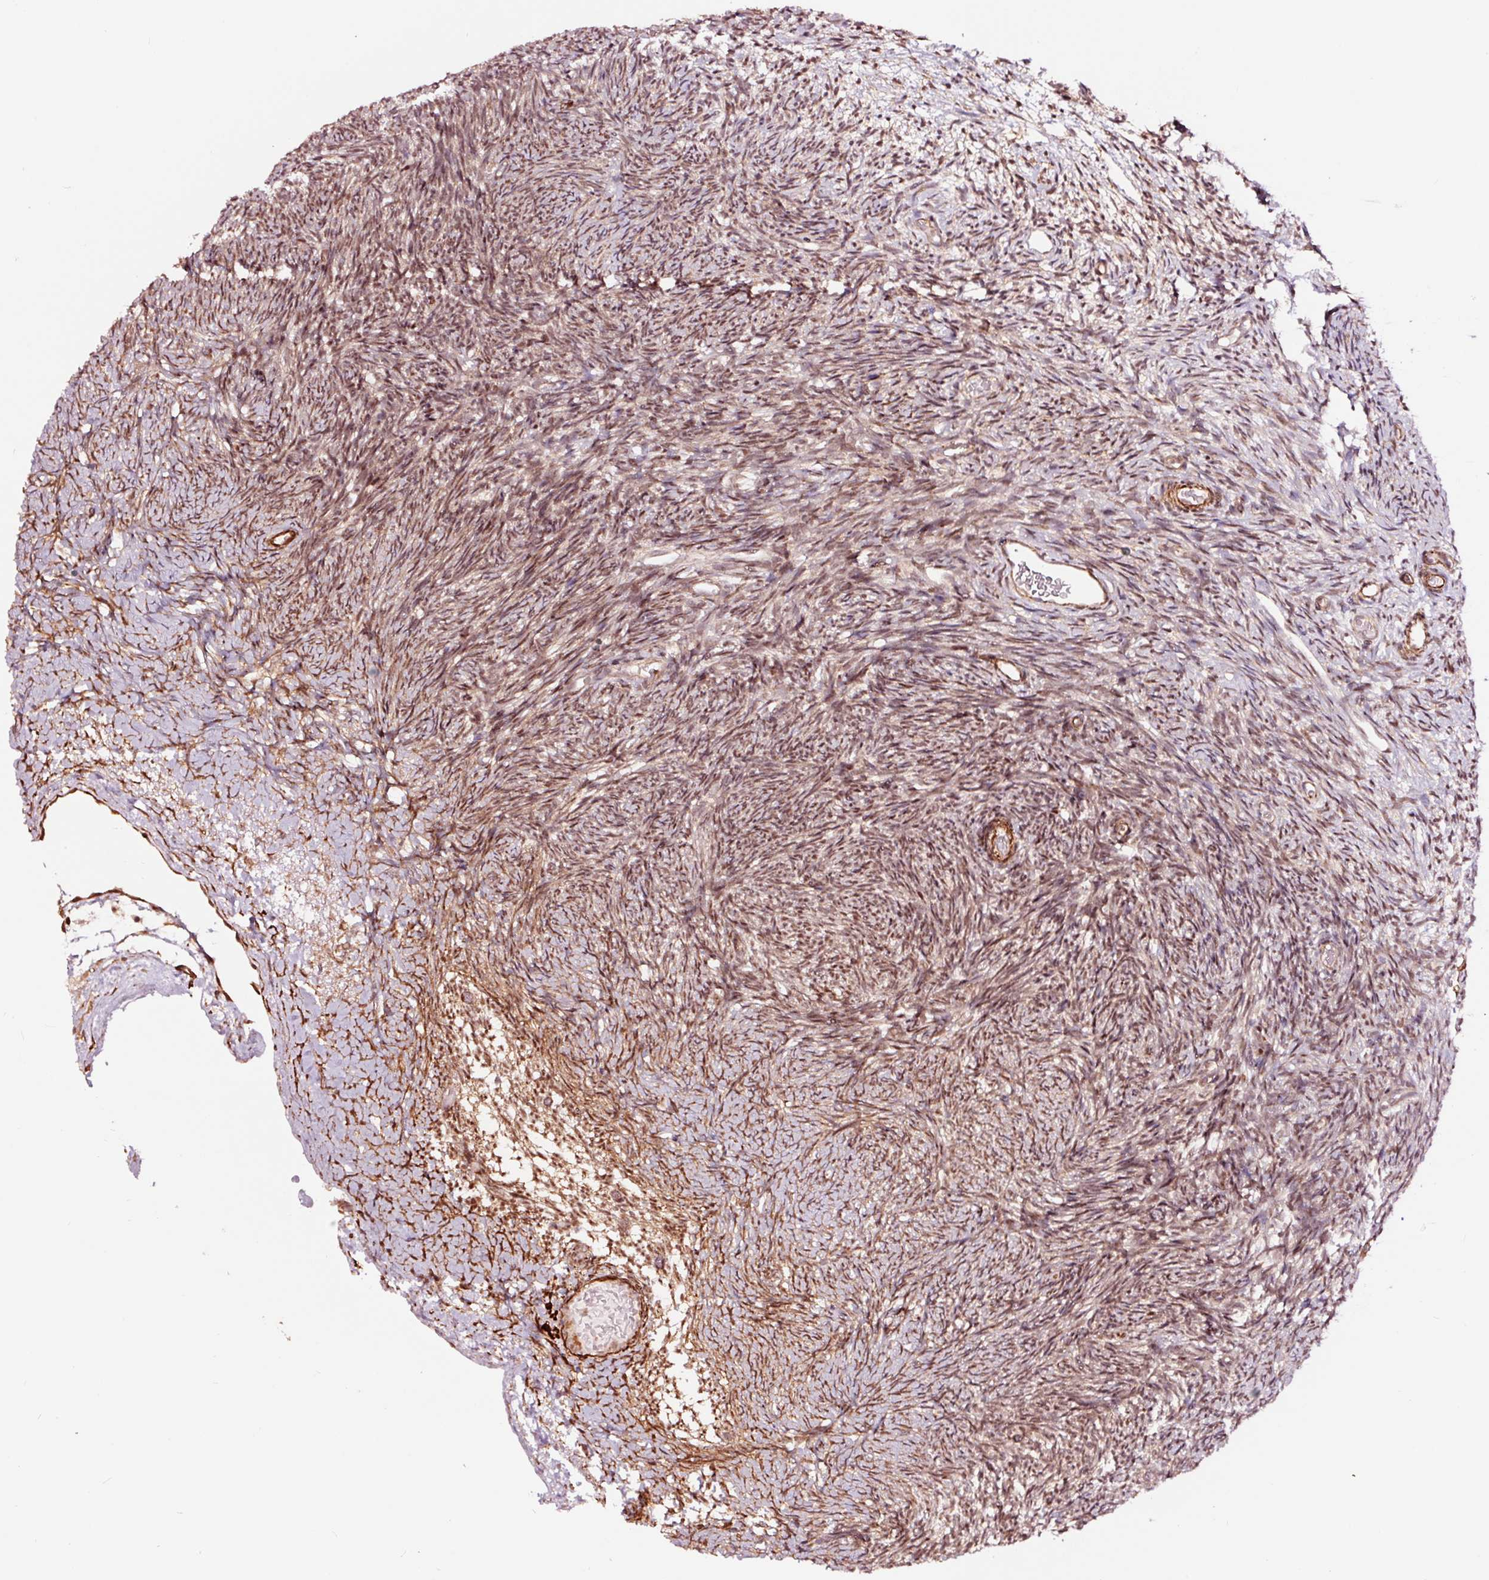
{"staining": {"intensity": "strong", "quantity": ">75%", "location": "cytoplasmic/membranous,nuclear"}, "tissue": "ovary", "cell_type": "Follicle cells", "image_type": "normal", "snomed": [{"axis": "morphology", "description": "Normal tissue, NOS"}, {"axis": "topography", "description": "Ovary"}], "caption": "Brown immunohistochemical staining in benign ovary displays strong cytoplasmic/membranous,nuclear positivity in about >75% of follicle cells. Immunohistochemistry (ihc) stains the protein of interest in brown and the nuclei are stained blue.", "gene": "TPM1", "patient": {"sex": "female", "age": 39}}